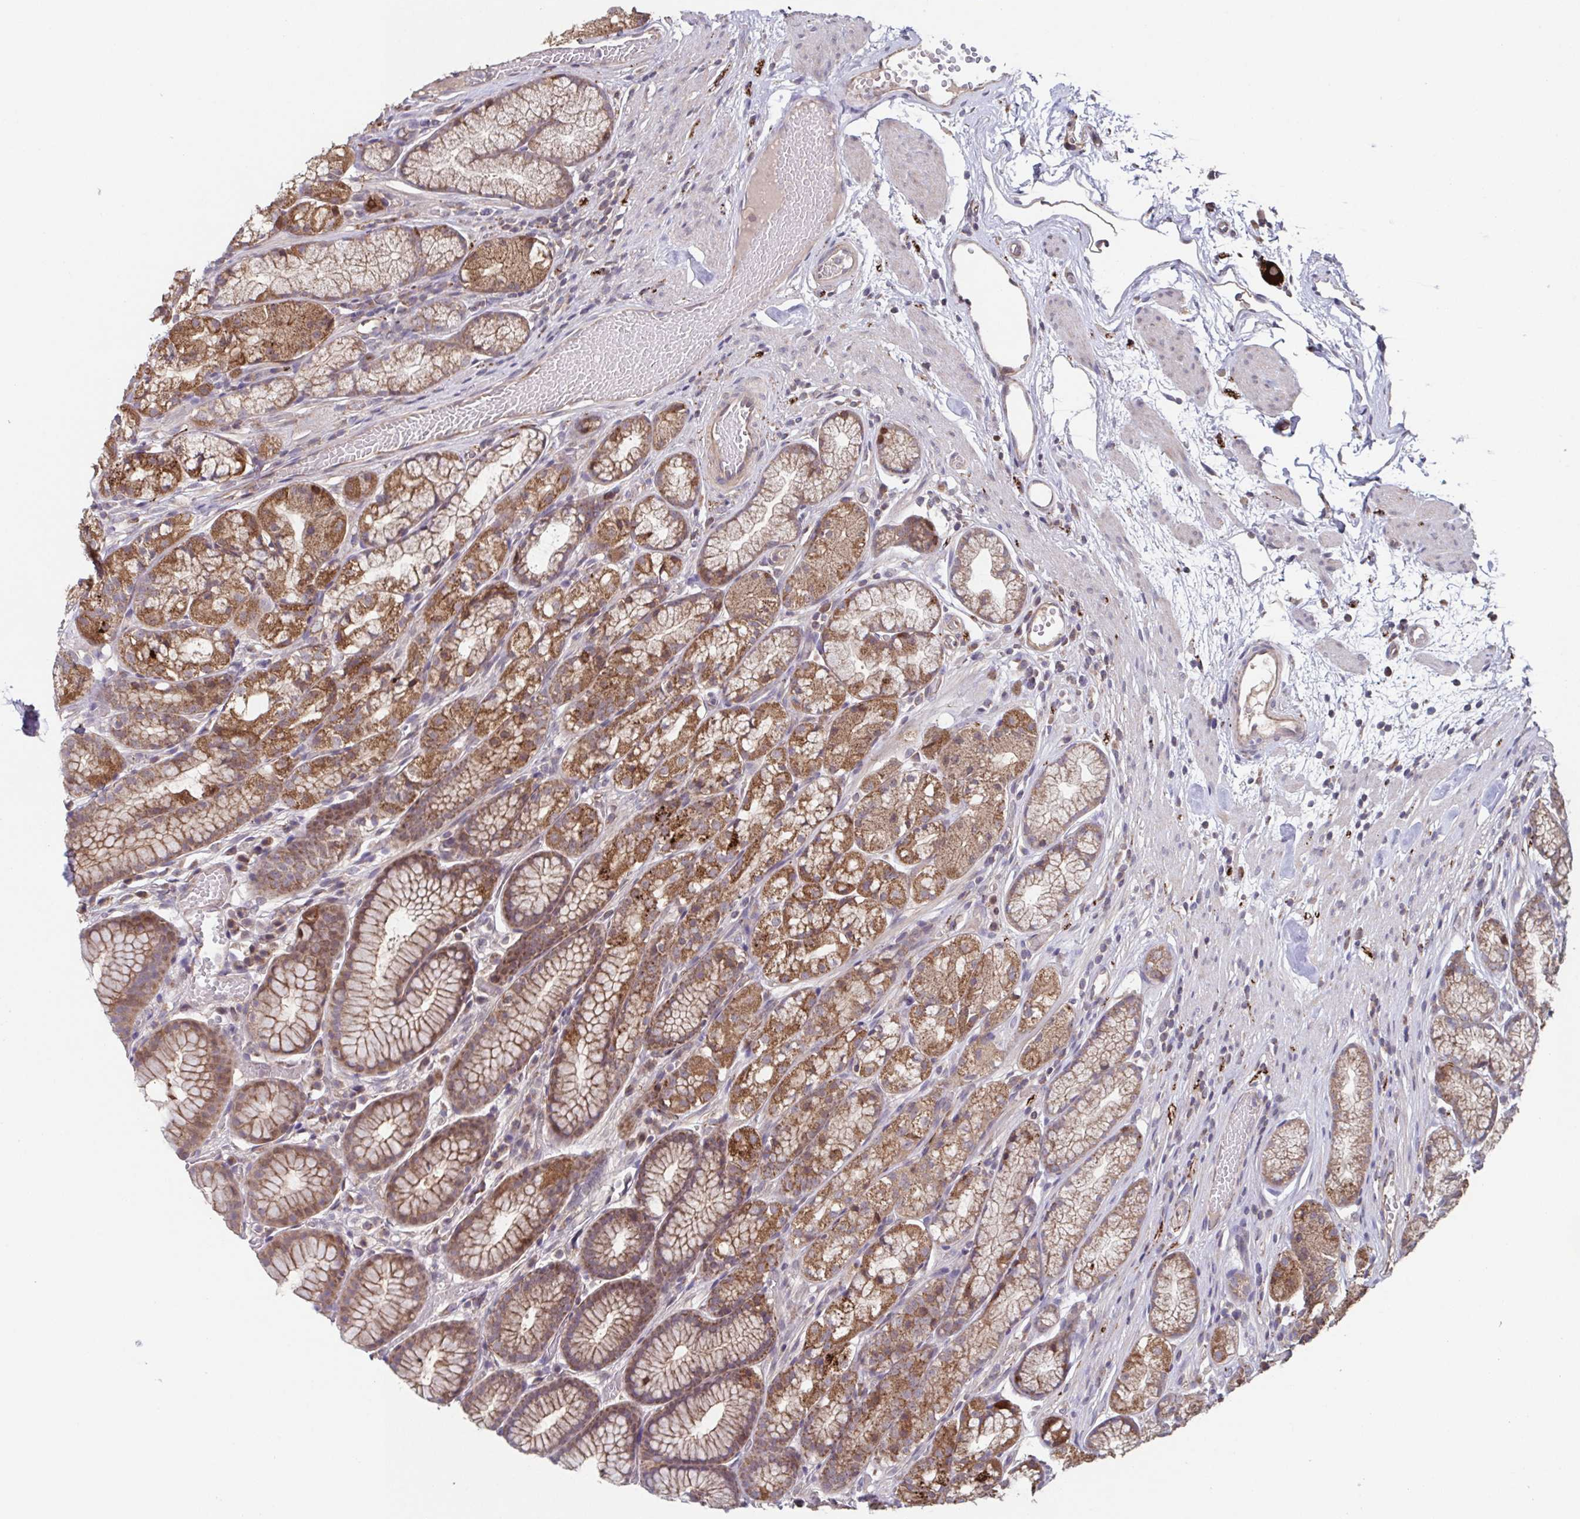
{"staining": {"intensity": "strong", "quantity": ">75%", "location": "cytoplasmic/membranous"}, "tissue": "stomach", "cell_type": "Glandular cells", "image_type": "normal", "snomed": [{"axis": "morphology", "description": "Normal tissue, NOS"}, {"axis": "topography", "description": "Stomach"}], "caption": "Stomach stained with IHC reveals strong cytoplasmic/membranous expression in about >75% of glandular cells.", "gene": "TTC19", "patient": {"sex": "male", "age": 70}}